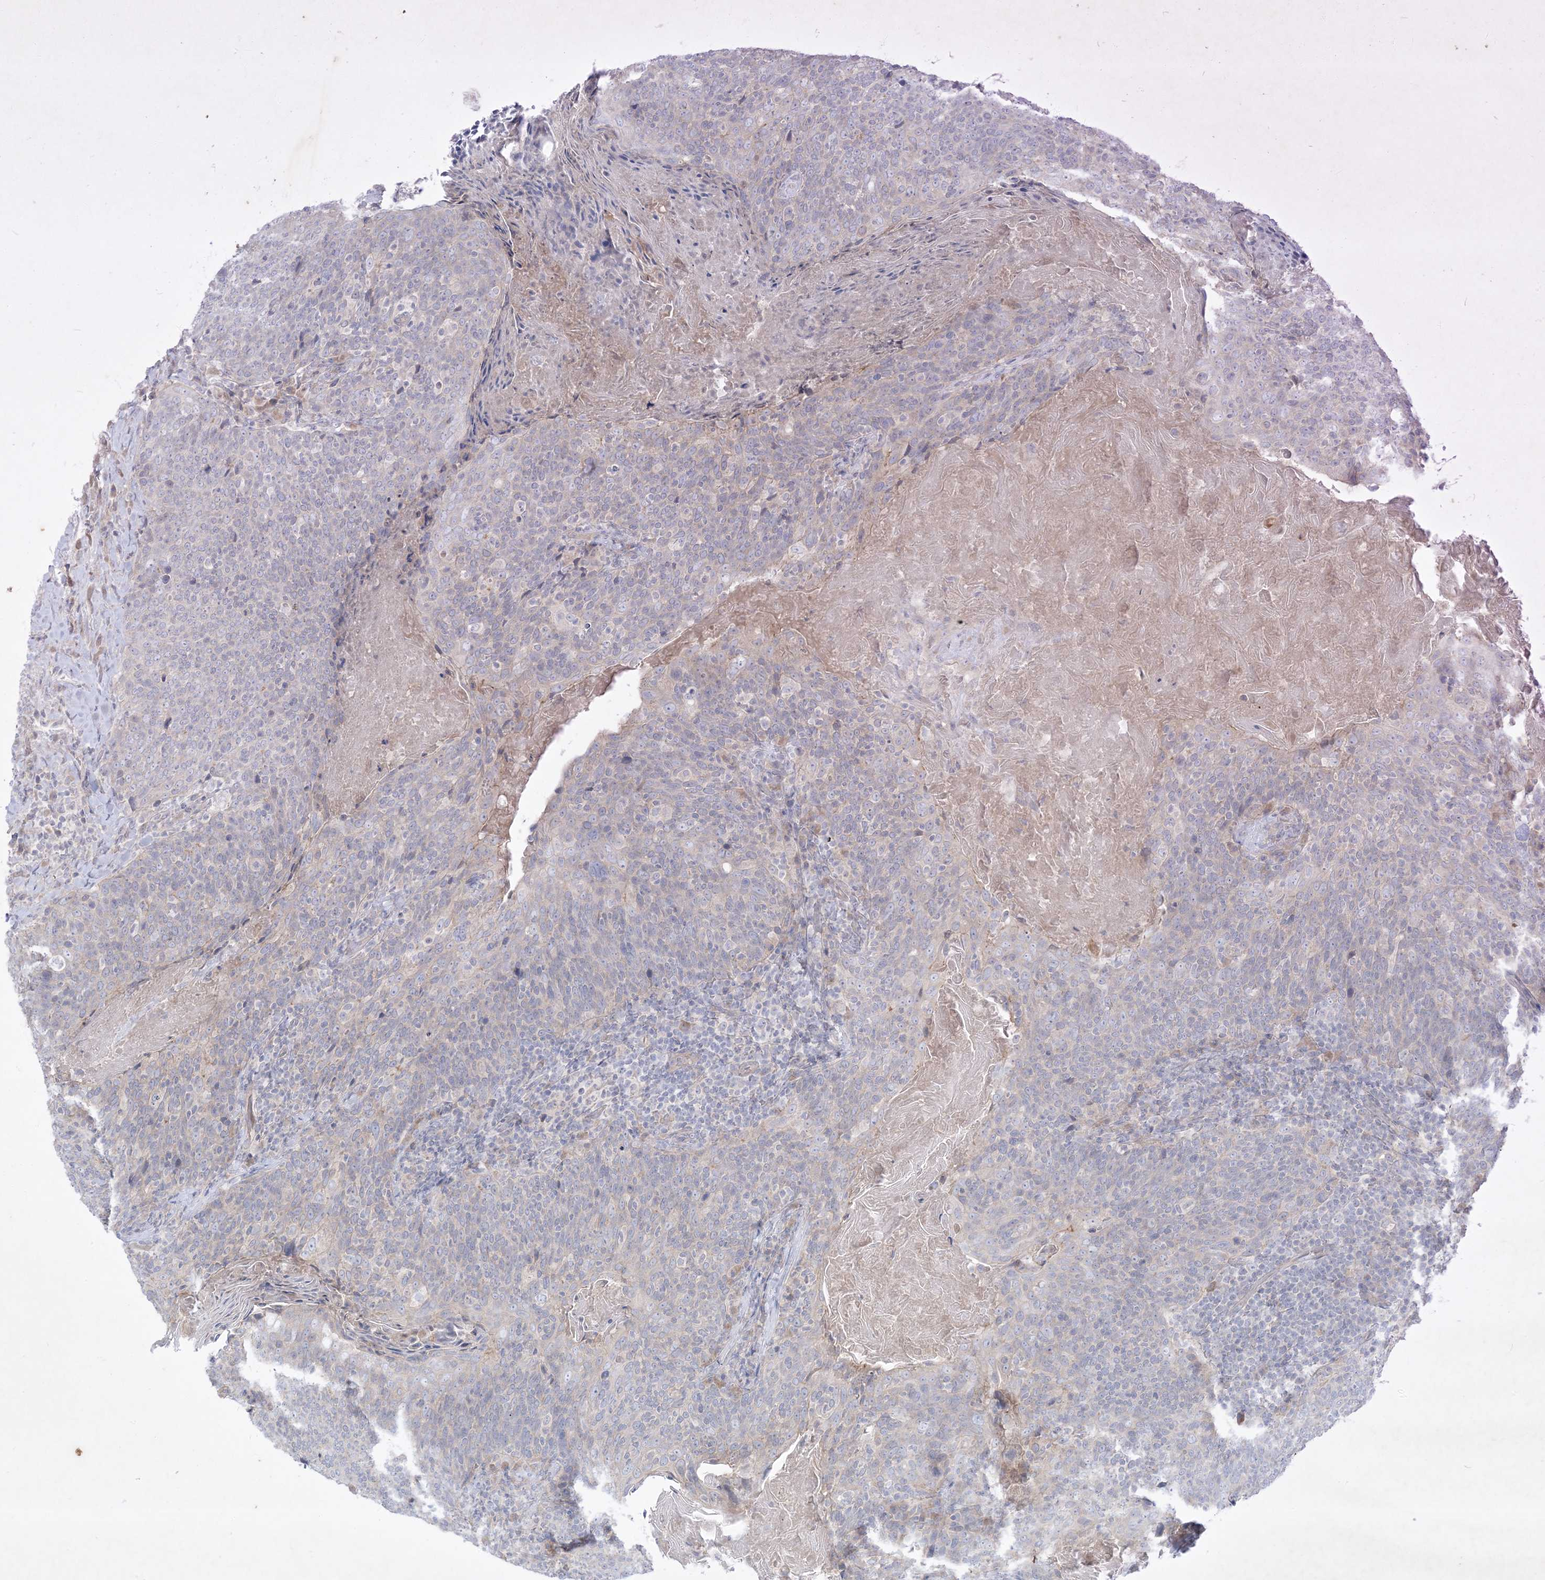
{"staining": {"intensity": "negative", "quantity": "none", "location": "none"}, "tissue": "head and neck cancer", "cell_type": "Tumor cells", "image_type": "cancer", "snomed": [{"axis": "morphology", "description": "Squamous cell carcinoma, NOS"}, {"axis": "morphology", "description": "Squamous cell carcinoma, metastatic, NOS"}, {"axis": "topography", "description": "Lymph node"}, {"axis": "topography", "description": "Head-Neck"}], "caption": "Immunohistochemical staining of human head and neck cancer demonstrates no significant positivity in tumor cells.", "gene": "PLEKHA3", "patient": {"sex": "male", "age": 62}}